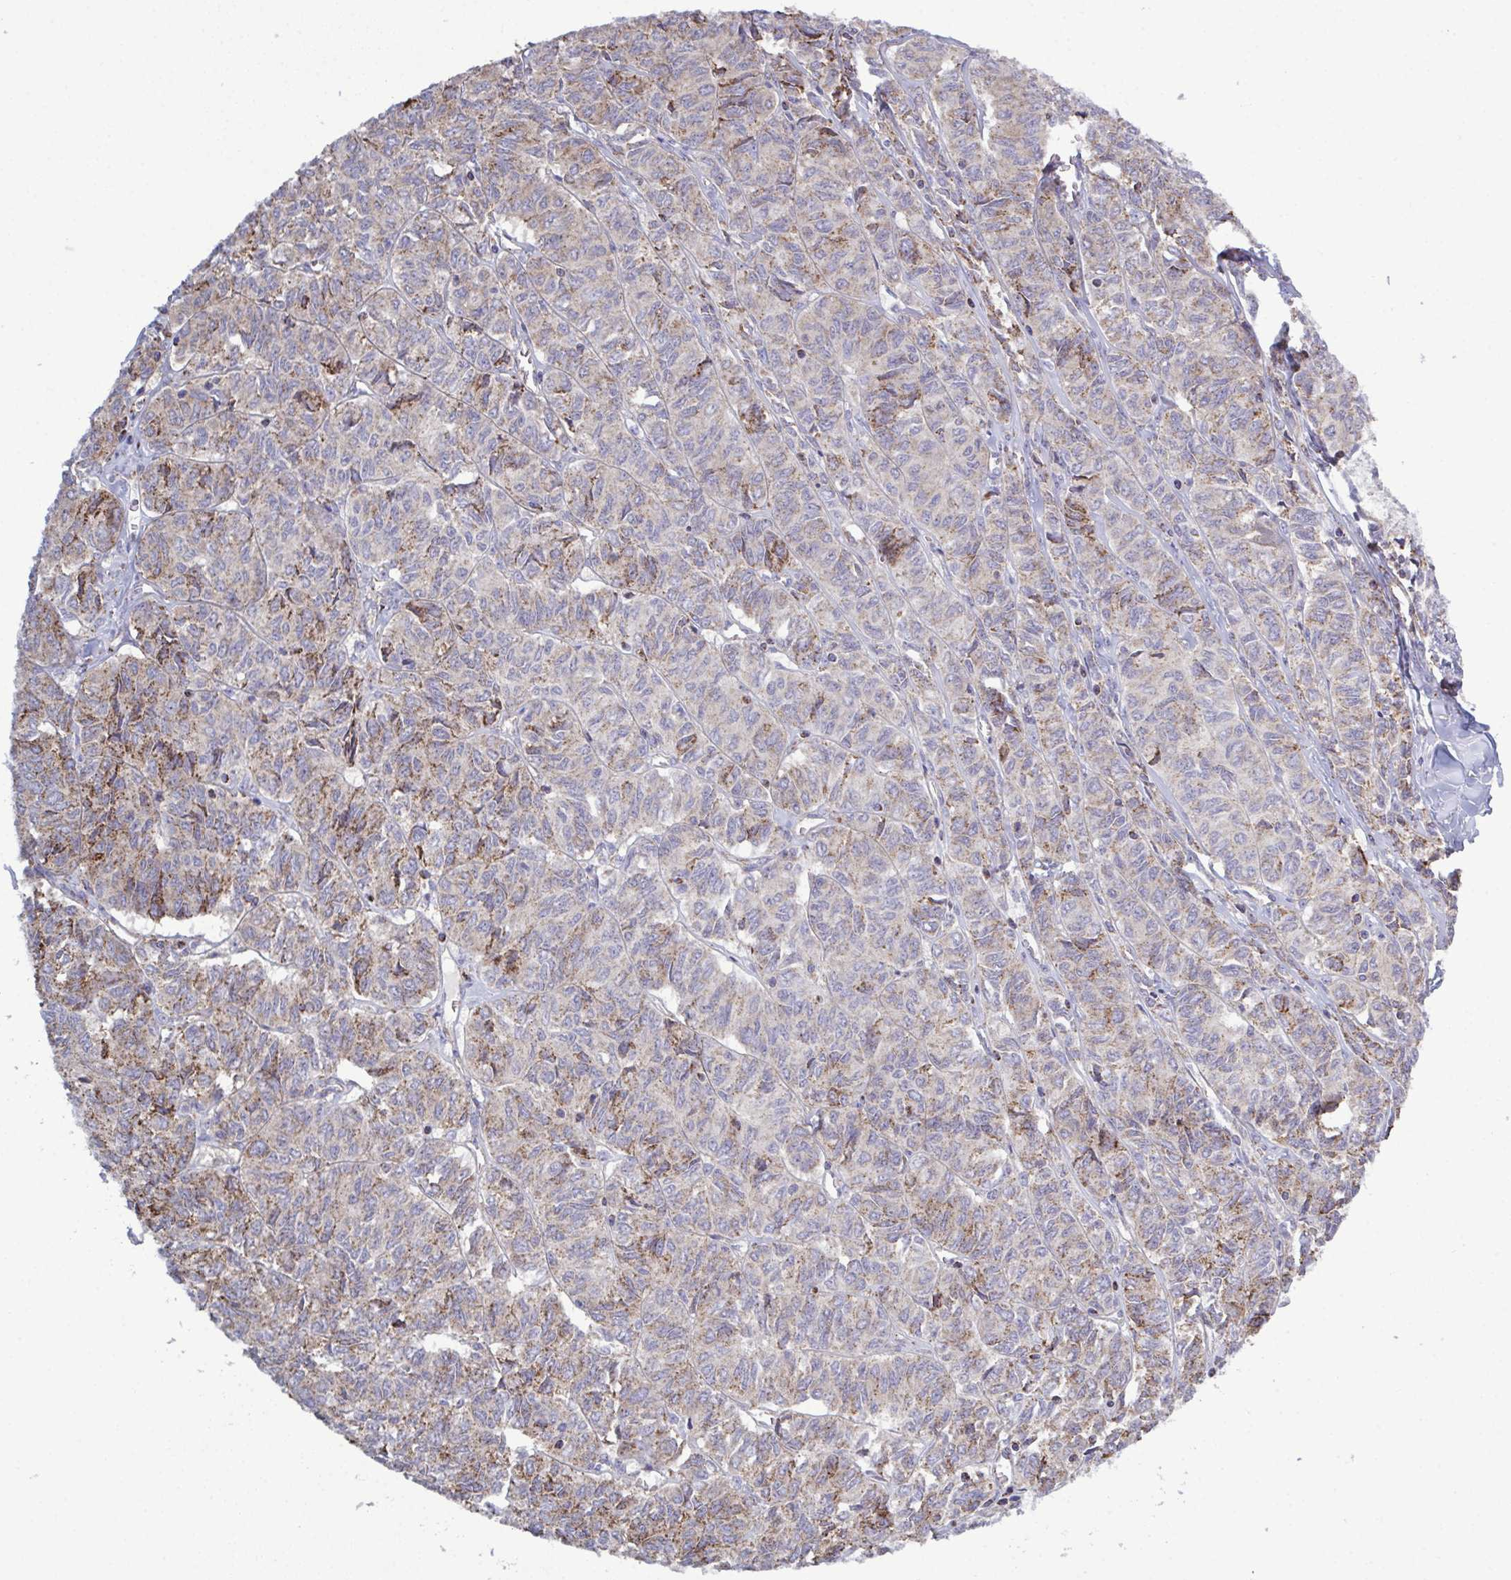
{"staining": {"intensity": "moderate", "quantity": "25%-75%", "location": "cytoplasmic/membranous"}, "tissue": "ovarian cancer", "cell_type": "Tumor cells", "image_type": "cancer", "snomed": [{"axis": "morphology", "description": "Carcinoma, endometroid"}, {"axis": "topography", "description": "Ovary"}], "caption": "This photomicrograph reveals IHC staining of ovarian endometroid carcinoma, with medium moderate cytoplasmic/membranous expression in about 25%-75% of tumor cells.", "gene": "CSDE1", "patient": {"sex": "female", "age": 80}}